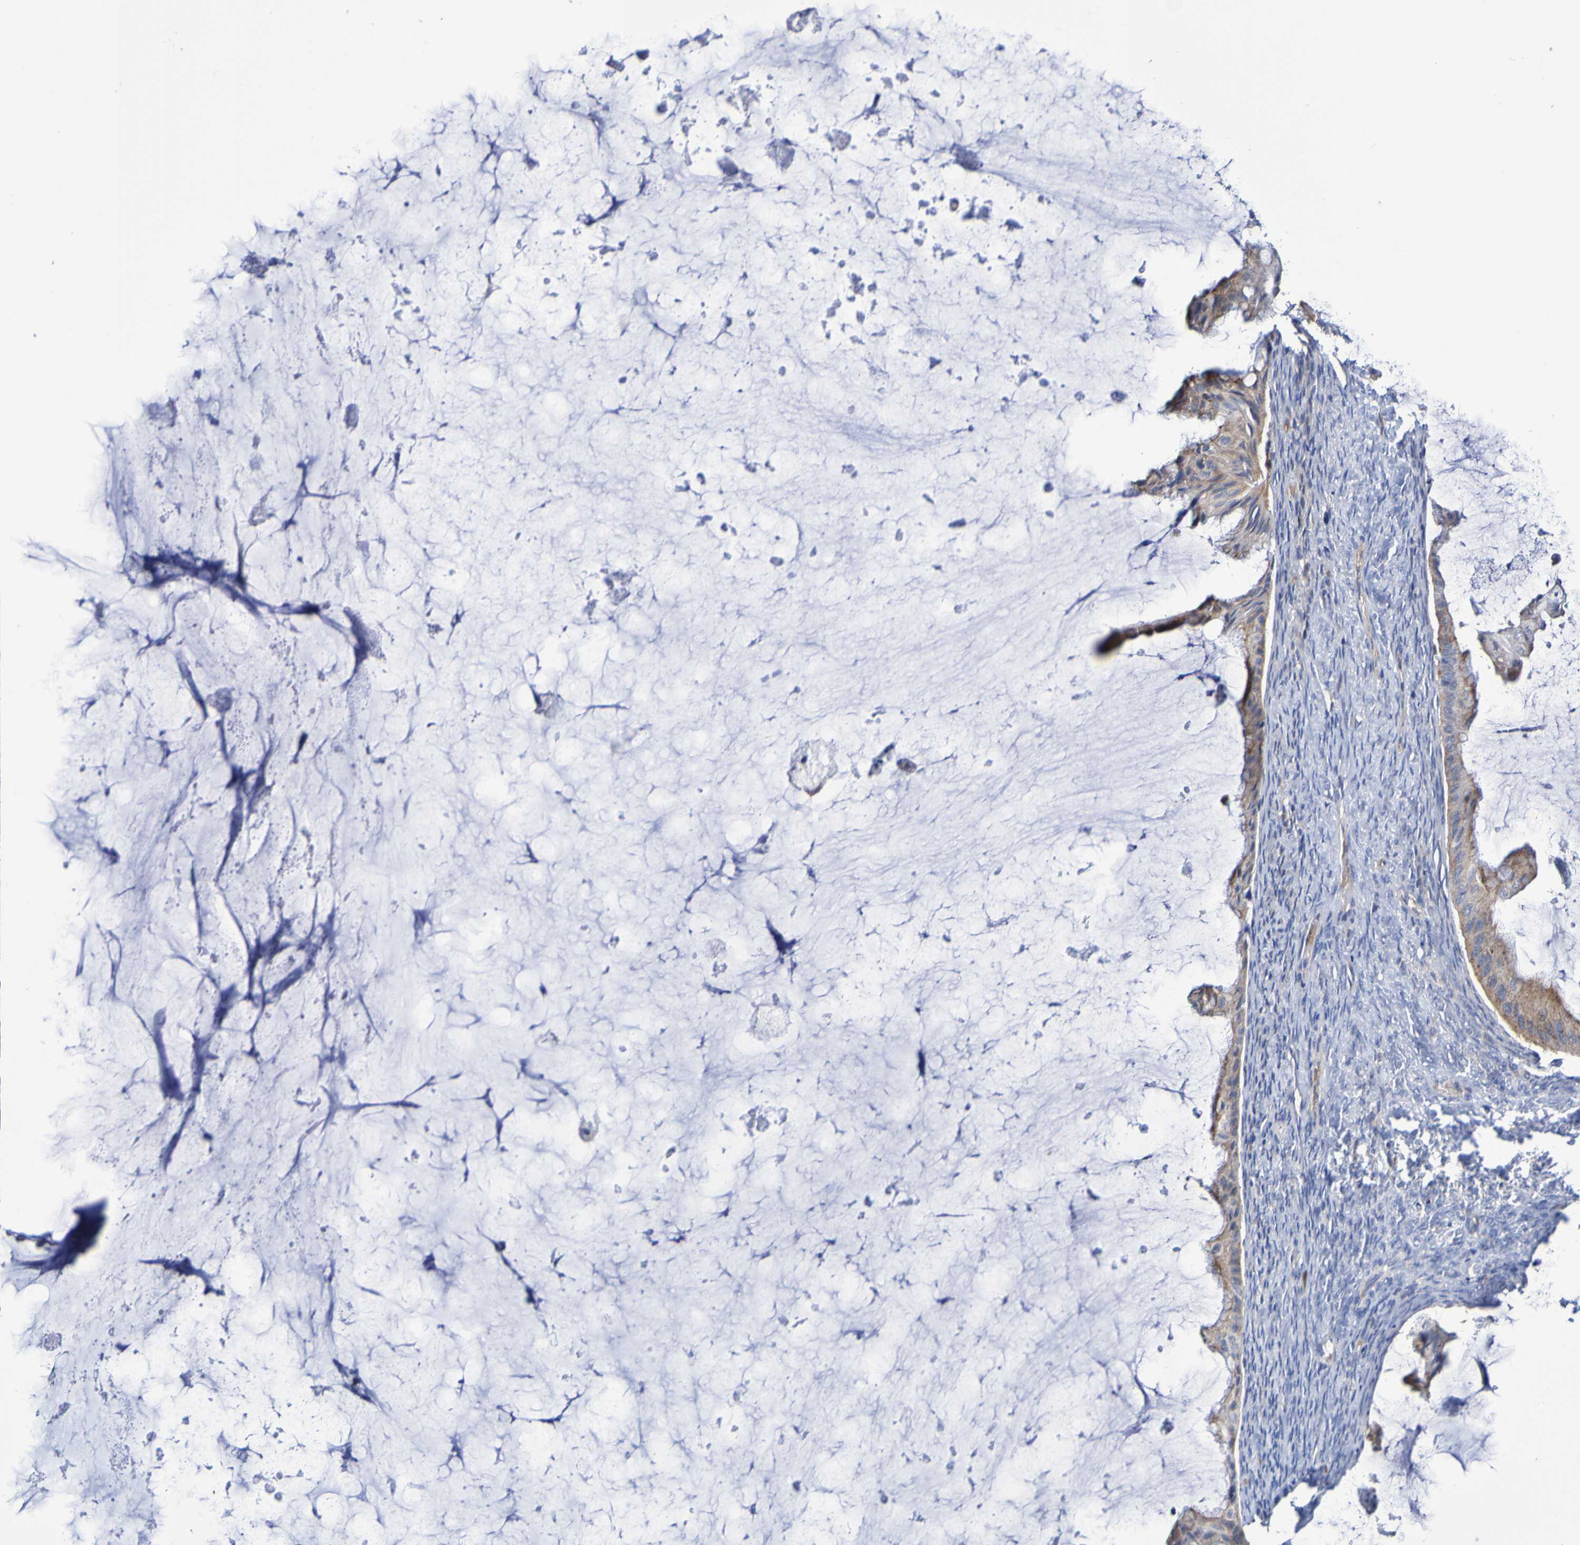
{"staining": {"intensity": "weak", "quantity": "<25%", "location": "cytoplasmic/membranous"}, "tissue": "ovarian cancer", "cell_type": "Tumor cells", "image_type": "cancer", "snomed": [{"axis": "morphology", "description": "Cystadenocarcinoma, mucinous, NOS"}, {"axis": "topography", "description": "Ovary"}], "caption": "High magnification brightfield microscopy of ovarian mucinous cystadenocarcinoma stained with DAB (3,3'-diaminobenzidine) (brown) and counterstained with hematoxylin (blue): tumor cells show no significant positivity. (DAB (3,3'-diaminobenzidine) immunohistochemistry with hematoxylin counter stain).", "gene": "WNT4", "patient": {"sex": "female", "age": 61}}